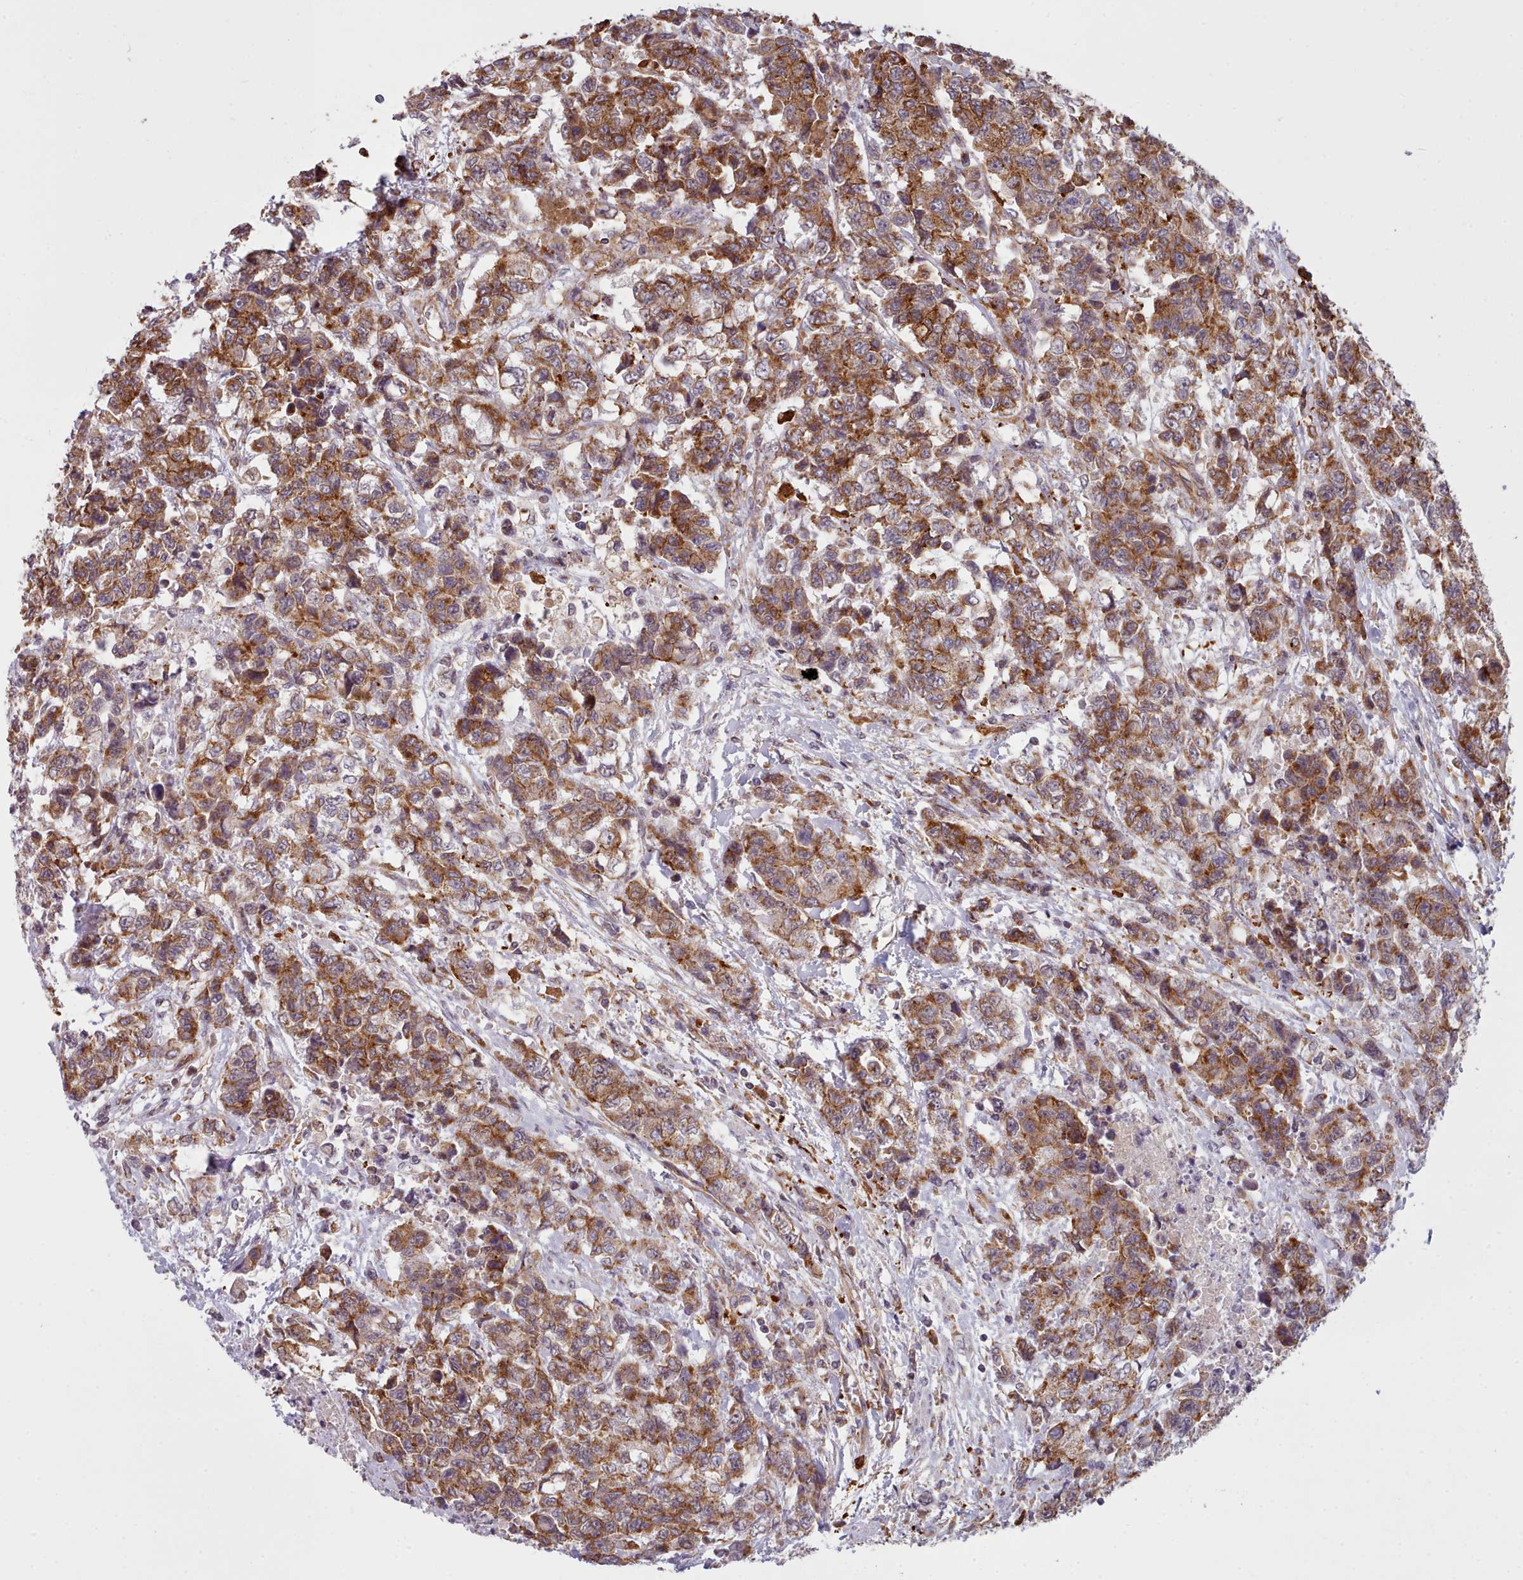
{"staining": {"intensity": "strong", "quantity": ">75%", "location": "cytoplasmic/membranous"}, "tissue": "urothelial cancer", "cell_type": "Tumor cells", "image_type": "cancer", "snomed": [{"axis": "morphology", "description": "Urothelial carcinoma, High grade"}, {"axis": "topography", "description": "Urinary bladder"}], "caption": "Immunohistochemistry (DAB (3,3'-diaminobenzidine)) staining of urothelial cancer shows strong cytoplasmic/membranous protein staining in about >75% of tumor cells. The staining was performed using DAB (3,3'-diaminobenzidine) to visualize the protein expression in brown, while the nuclei were stained in blue with hematoxylin (Magnification: 20x).", "gene": "MRPL46", "patient": {"sex": "female", "age": 78}}